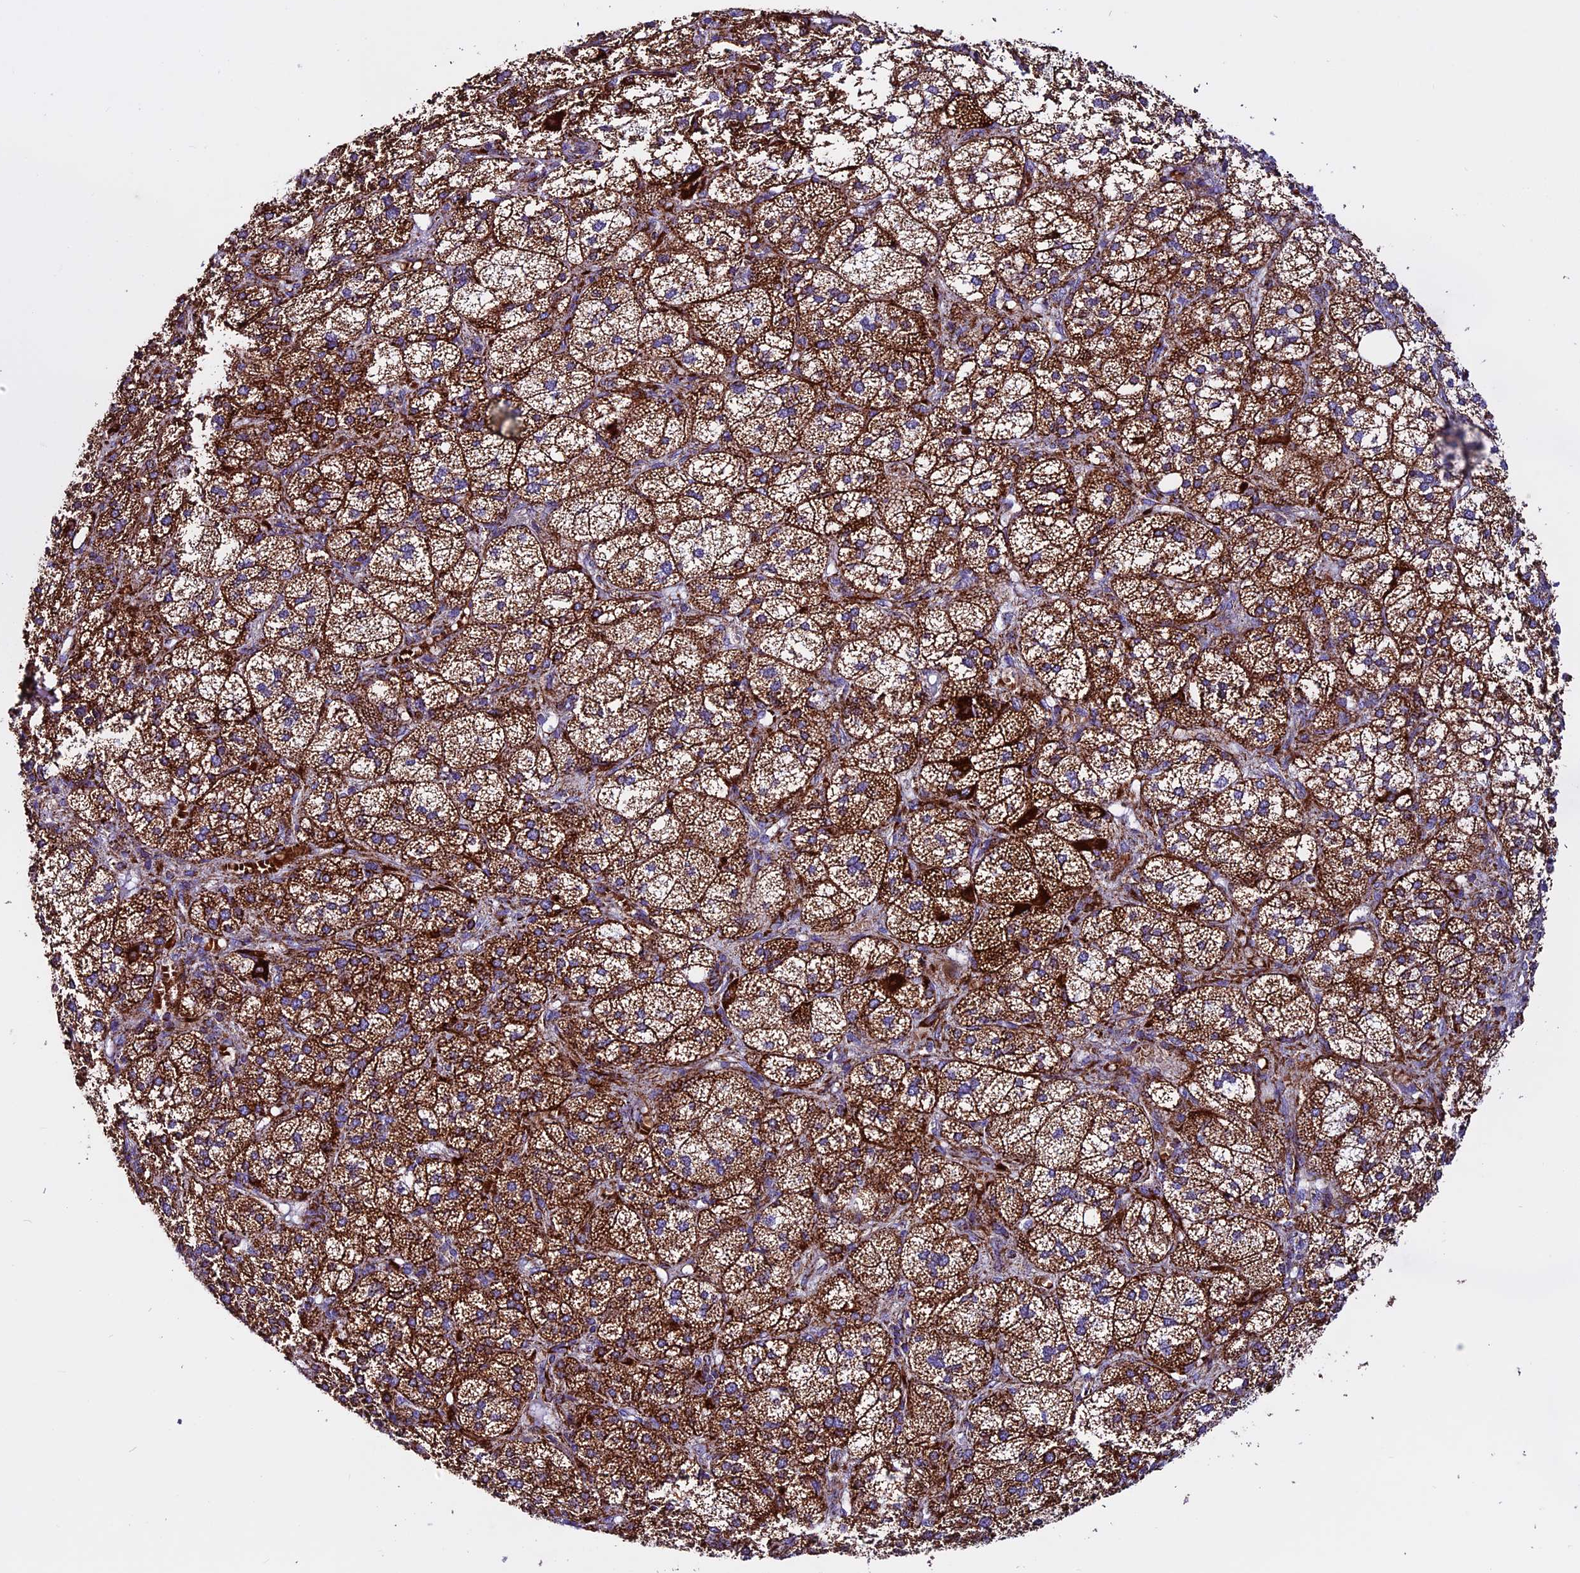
{"staining": {"intensity": "strong", "quantity": ">75%", "location": "cytoplasmic/membranous"}, "tissue": "adrenal gland", "cell_type": "Glandular cells", "image_type": "normal", "snomed": [{"axis": "morphology", "description": "Normal tissue, NOS"}, {"axis": "topography", "description": "Adrenal gland"}], "caption": "Strong cytoplasmic/membranous positivity for a protein is appreciated in about >75% of glandular cells of unremarkable adrenal gland using IHC.", "gene": "CX3CL1", "patient": {"sex": "female", "age": 61}}